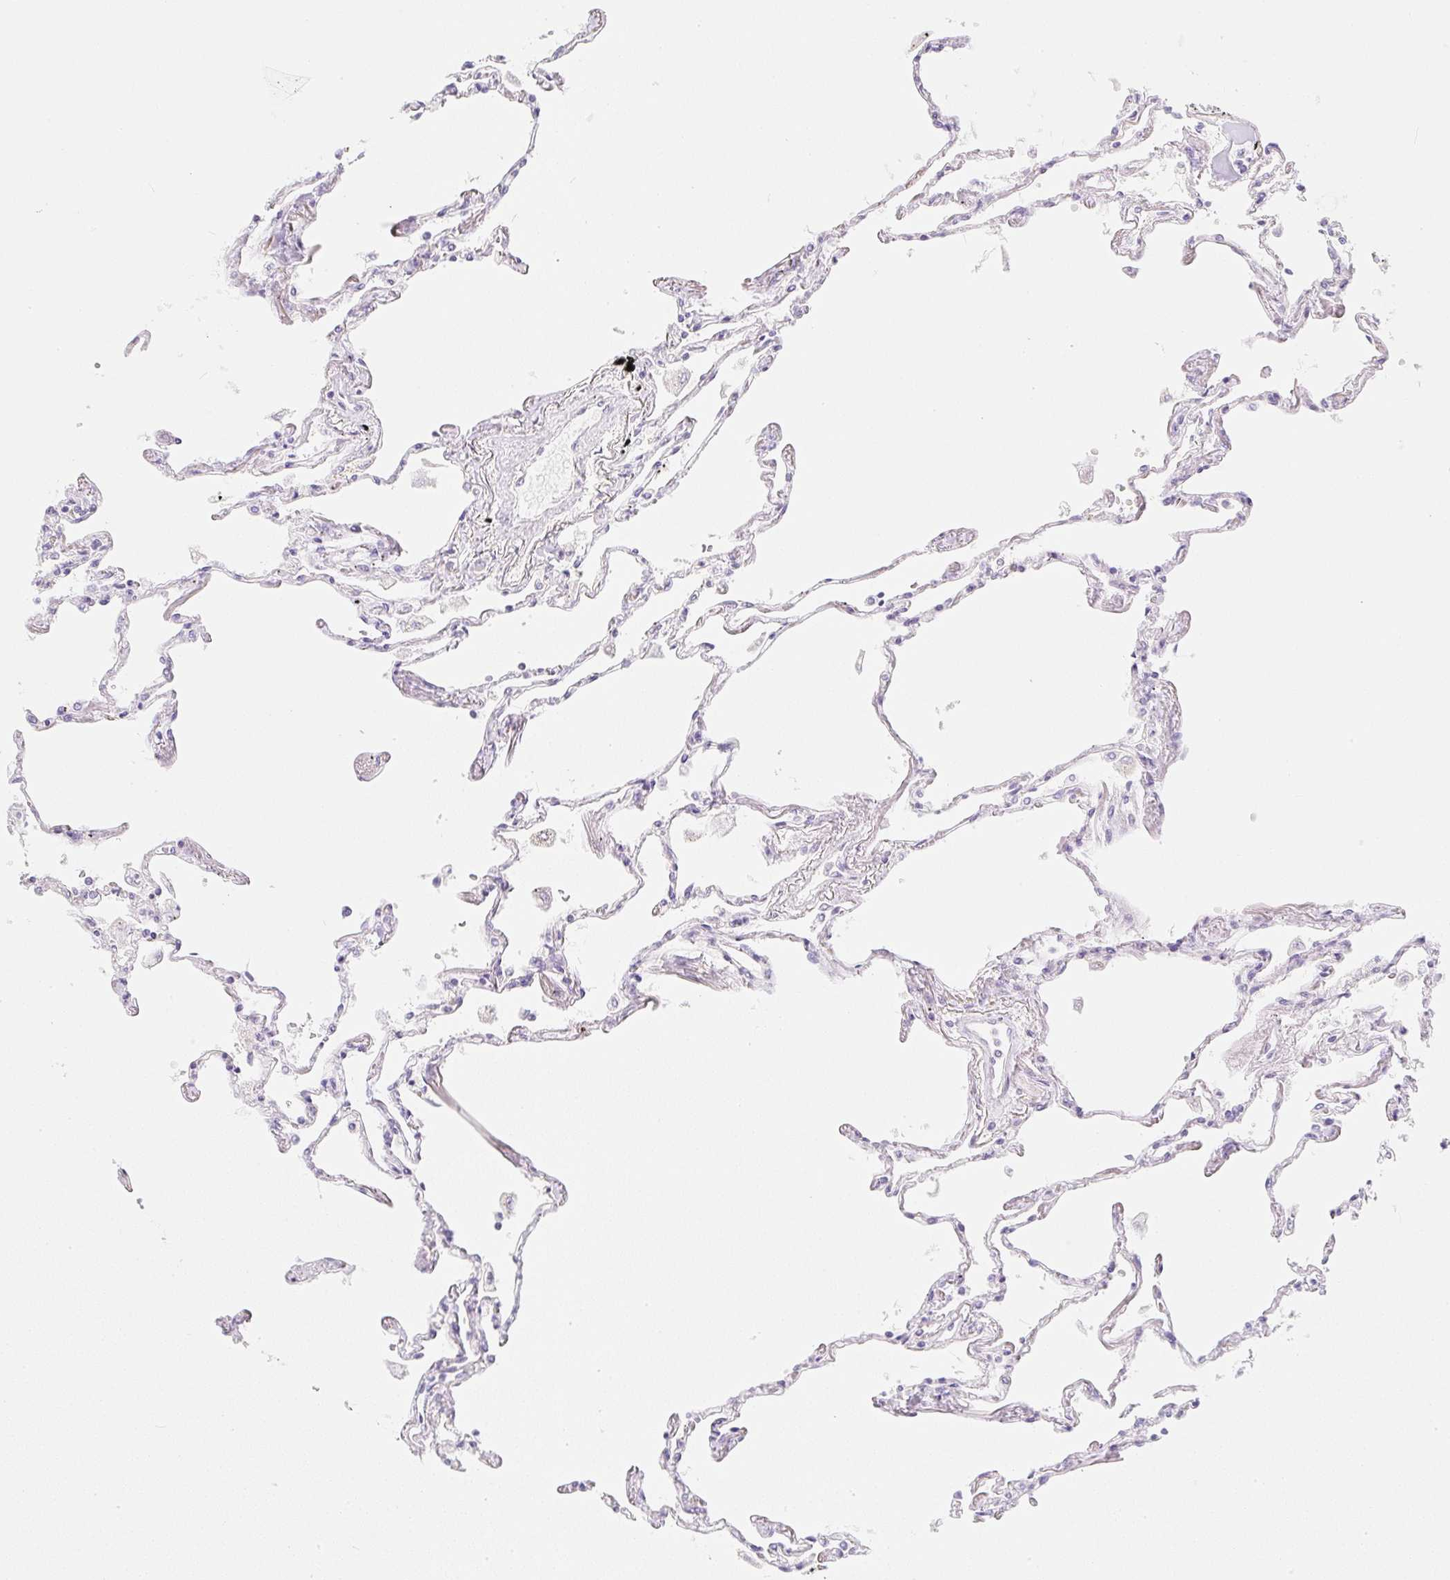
{"staining": {"intensity": "negative", "quantity": "none", "location": "none"}, "tissue": "lung", "cell_type": "Alveolar cells", "image_type": "normal", "snomed": [{"axis": "morphology", "description": "Normal tissue, NOS"}, {"axis": "topography", "description": "Lung"}], "caption": "Protein analysis of benign lung displays no significant positivity in alveolar cells.", "gene": "ZNF689", "patient": {"sex": "female", "age": 67}}